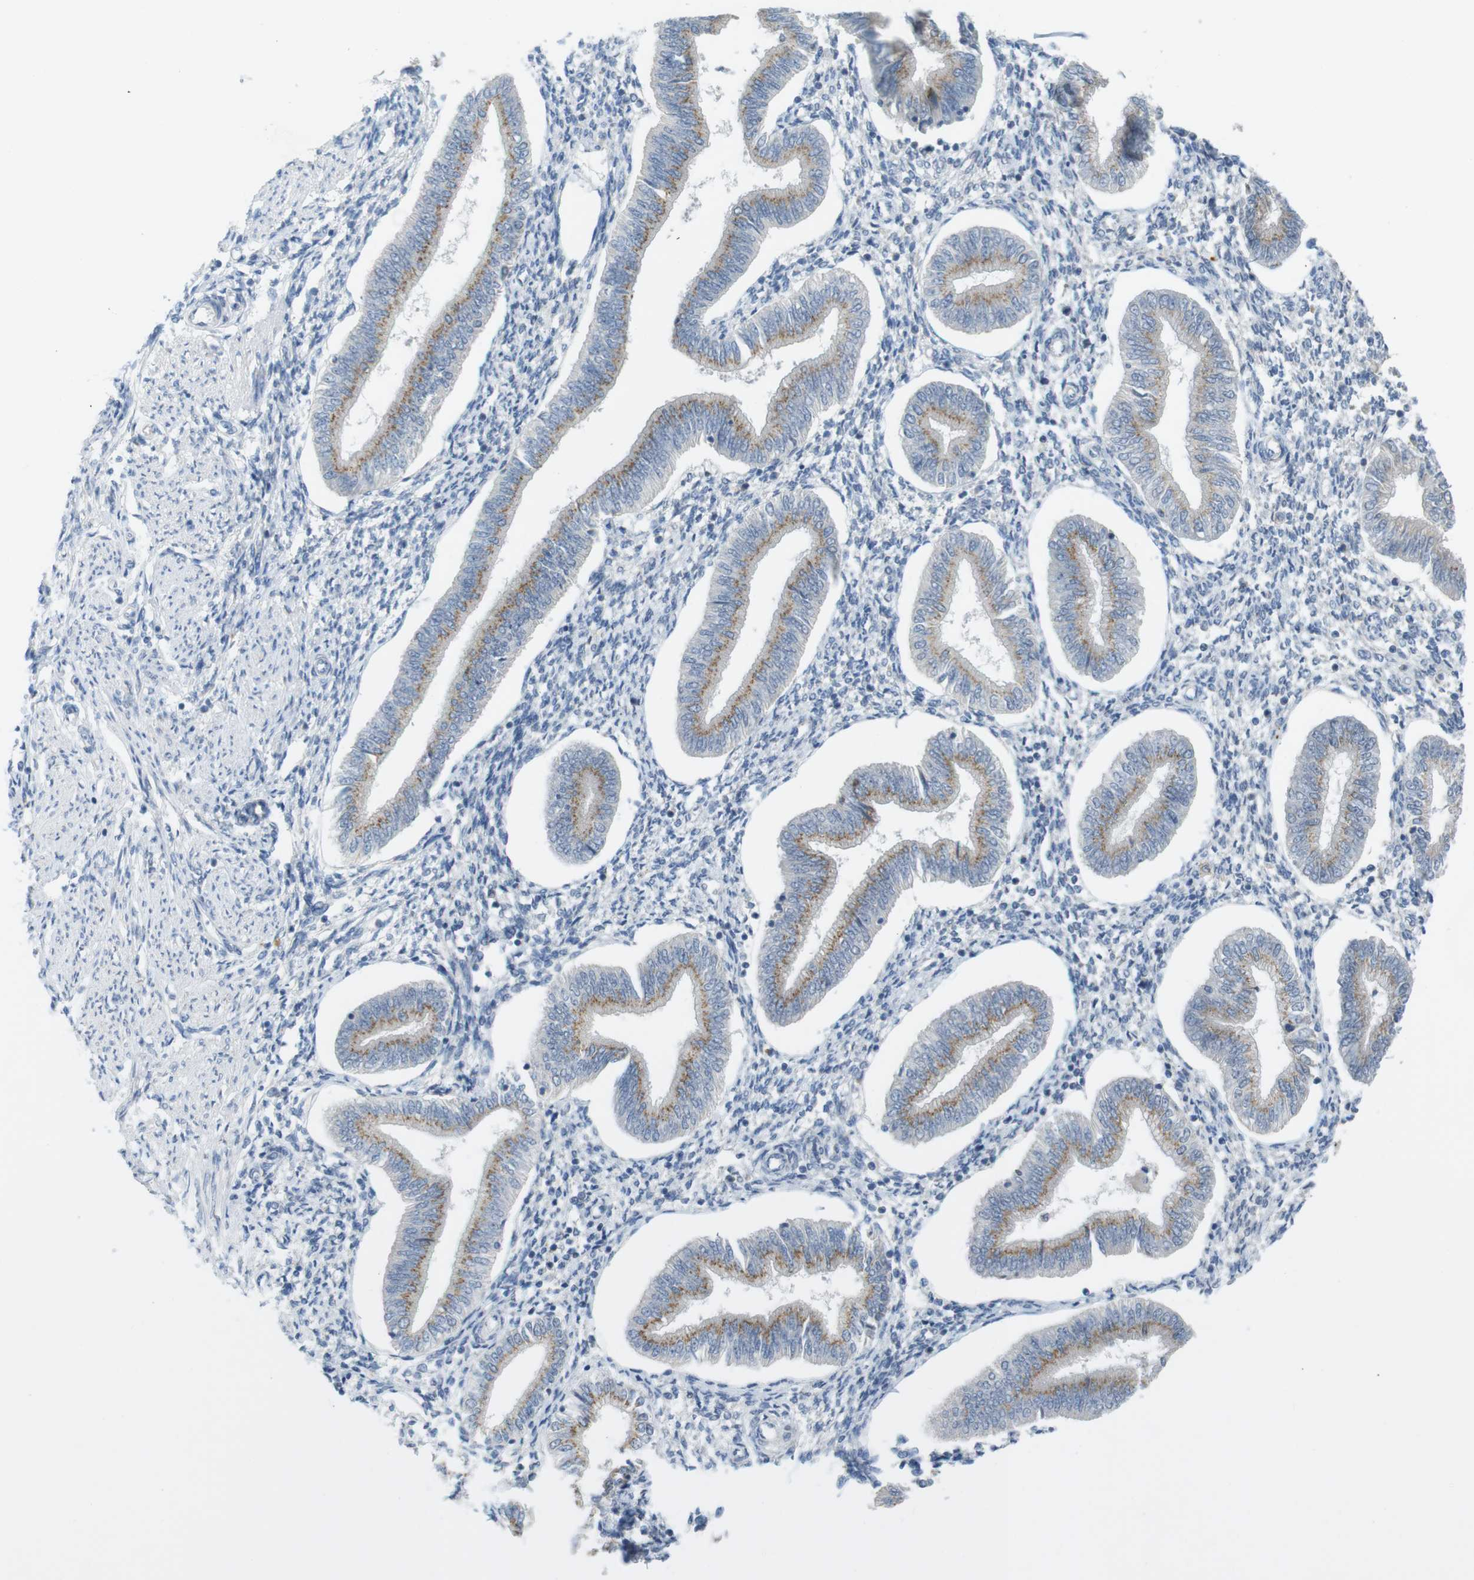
{"staining": {"intensity": "negative", "quantity": "none", "location": "none"}, "tissue": "endometrium", "cell_type": "Cells in endometrial stroma", "image_type": "normal", "snomed": [{"axis": "morphology", "description": "Normal tissue, NOS"}, {"axis": "topography", "description": "Endometrium"}], "caption": "The micrograph reveals no staining of cells in endometrial stroma in benign endometrium. (Stains: DAB immunohistochemistry (IHC) with hematoxylin counter stain, Microscopy: brightfield microscopy at high magnification).", "gene": "YIPF3", "patient": {"sex": "female", "age": 50}}